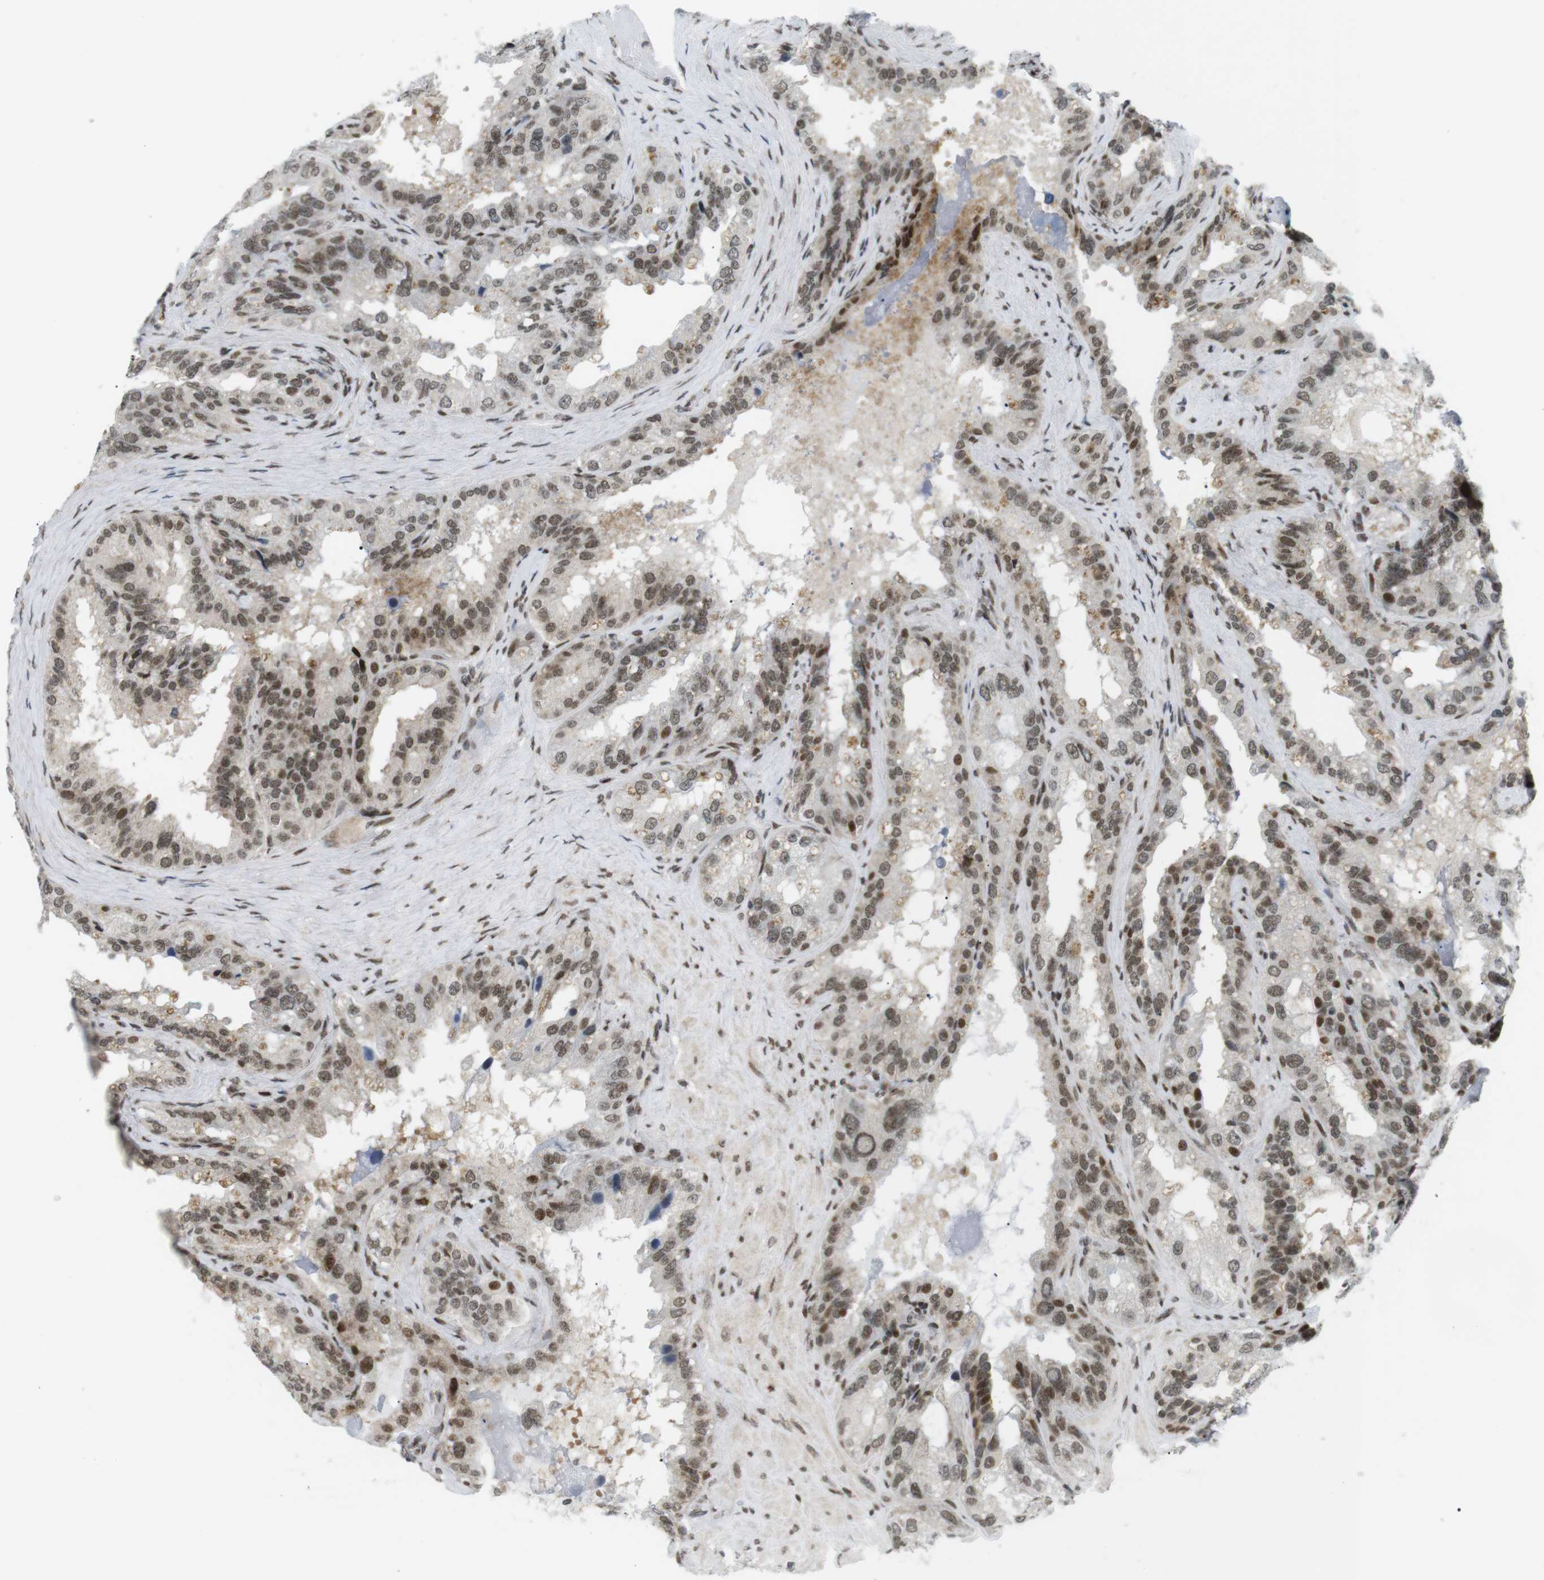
{"staining": {"intensity": "moderate", "quantity": "25%-75%", "location": "cytoplasmic/membranous,nuclear"}, "tissue": "seminal vesicle", "cell_type": "Glandular cells", "image_type": "normal", "snomed": [{"axis": "morphology", "description": "Normal tissue, NOS"}, {"axis": "topography", "description": "Seminal veicle"}], "caption": "Protein staining of normal seminal vesicle exhibits moderate cytoplasmic/membranous,nuclear staining in approximately 25%-75% of glandular cells. (Brightfield microscopy of DAB IHC at high magnification).", "gene": "CDC27", "patient": {"sex": "male", "age": 68}}